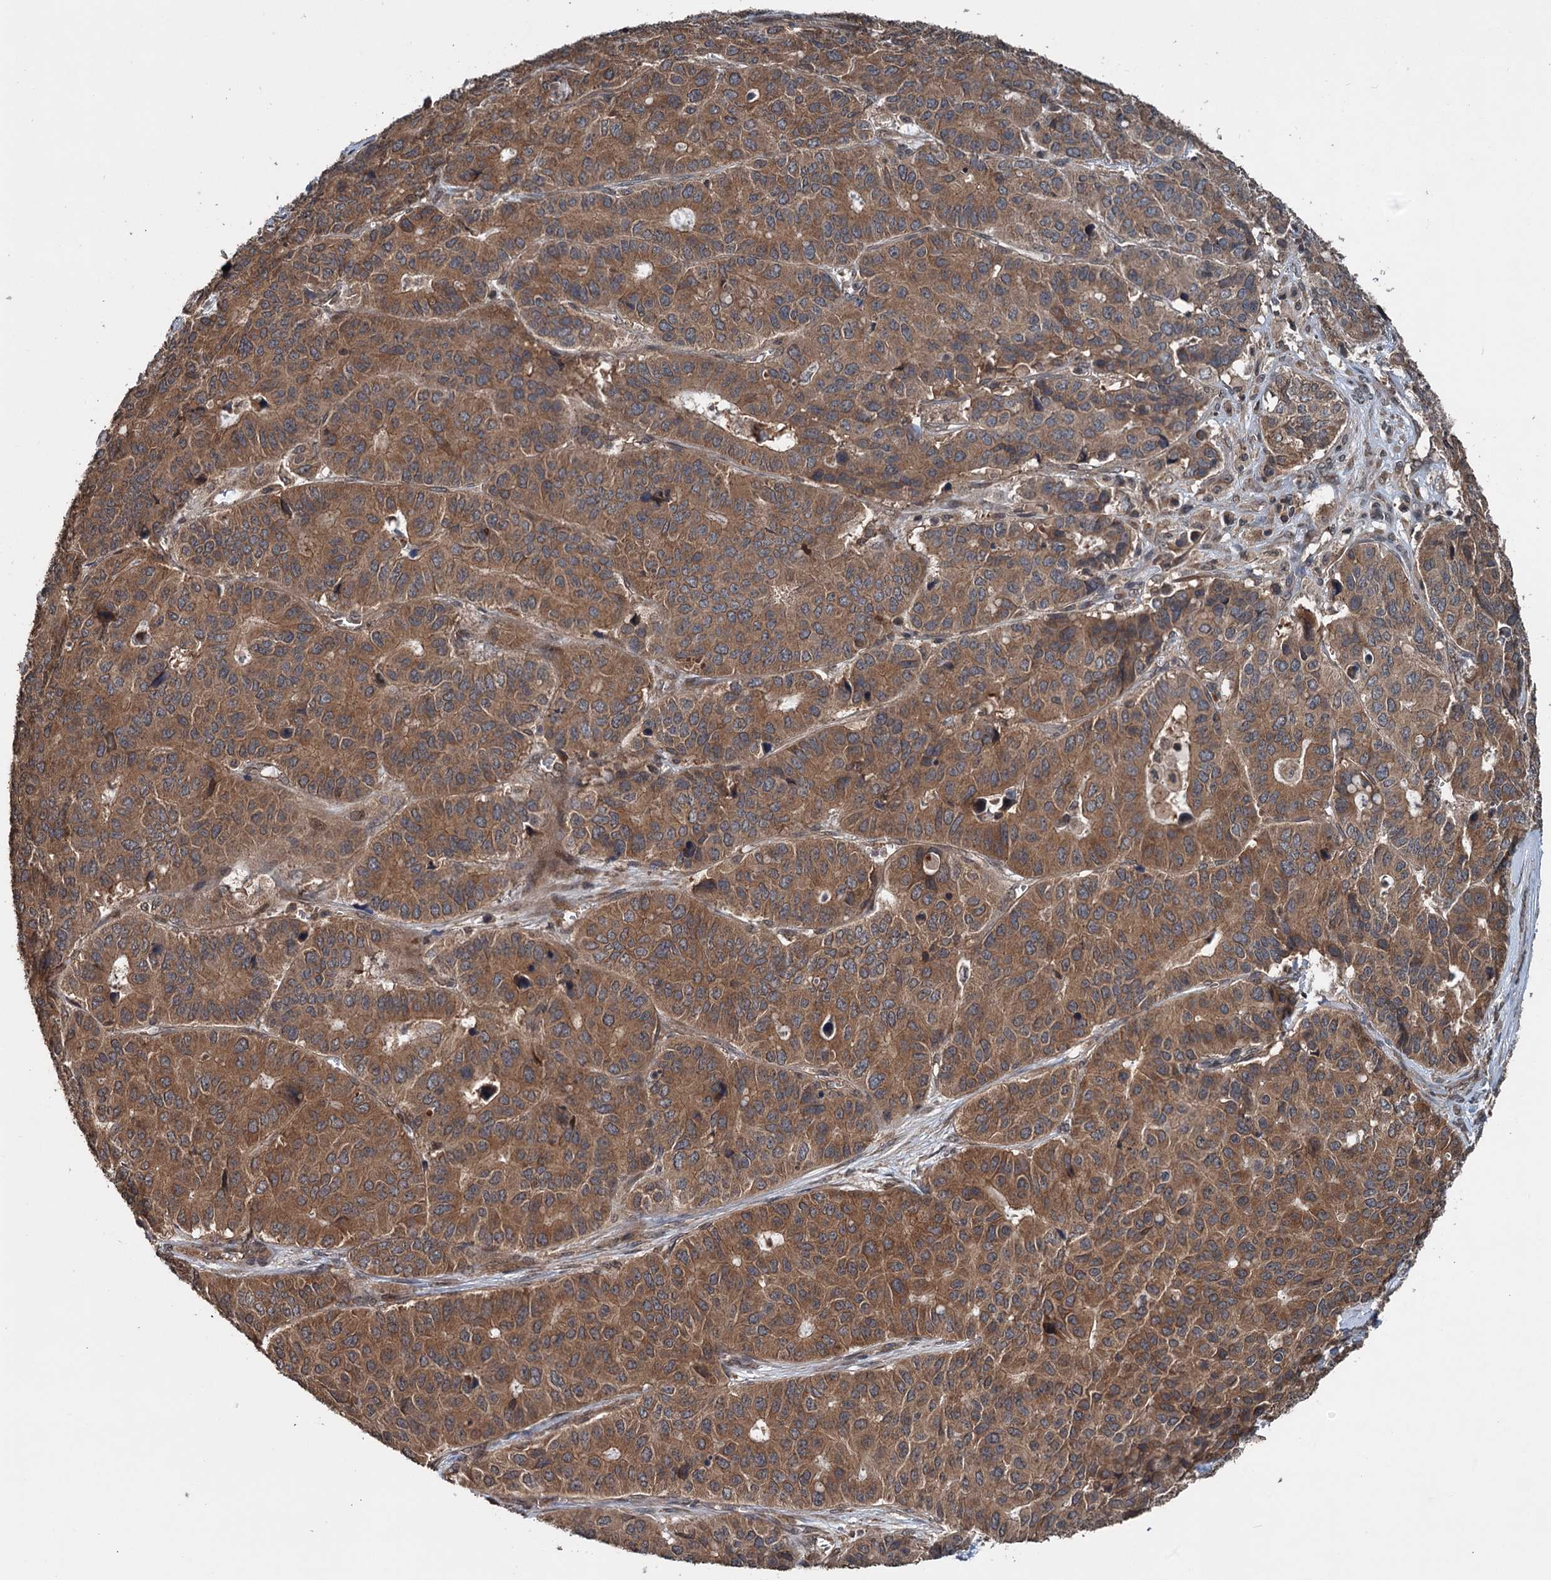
{"staining": {"intensity": "moderate", "quantity": ">75%", "location": "cytoplasmic/membranous"}, "tissue": "pancreatic cancer", "cell_type": "Tumor cells", "image_type": "cancer", "snomed": [{"axis": "morphology", "description": "Adenocarcinoma, NOS"}, {"axis": "topography", "description": "Pancreas"}], "caption": "The image reveals immunohistochemical staining of adenocarcinoma (pancreatic). There is moderate cytoplasmic/membranous staining is seen in approximately >75% of tumor cells.", "gene": "N4BP2L2", "patient": {"sex": "male", "age": 50}}